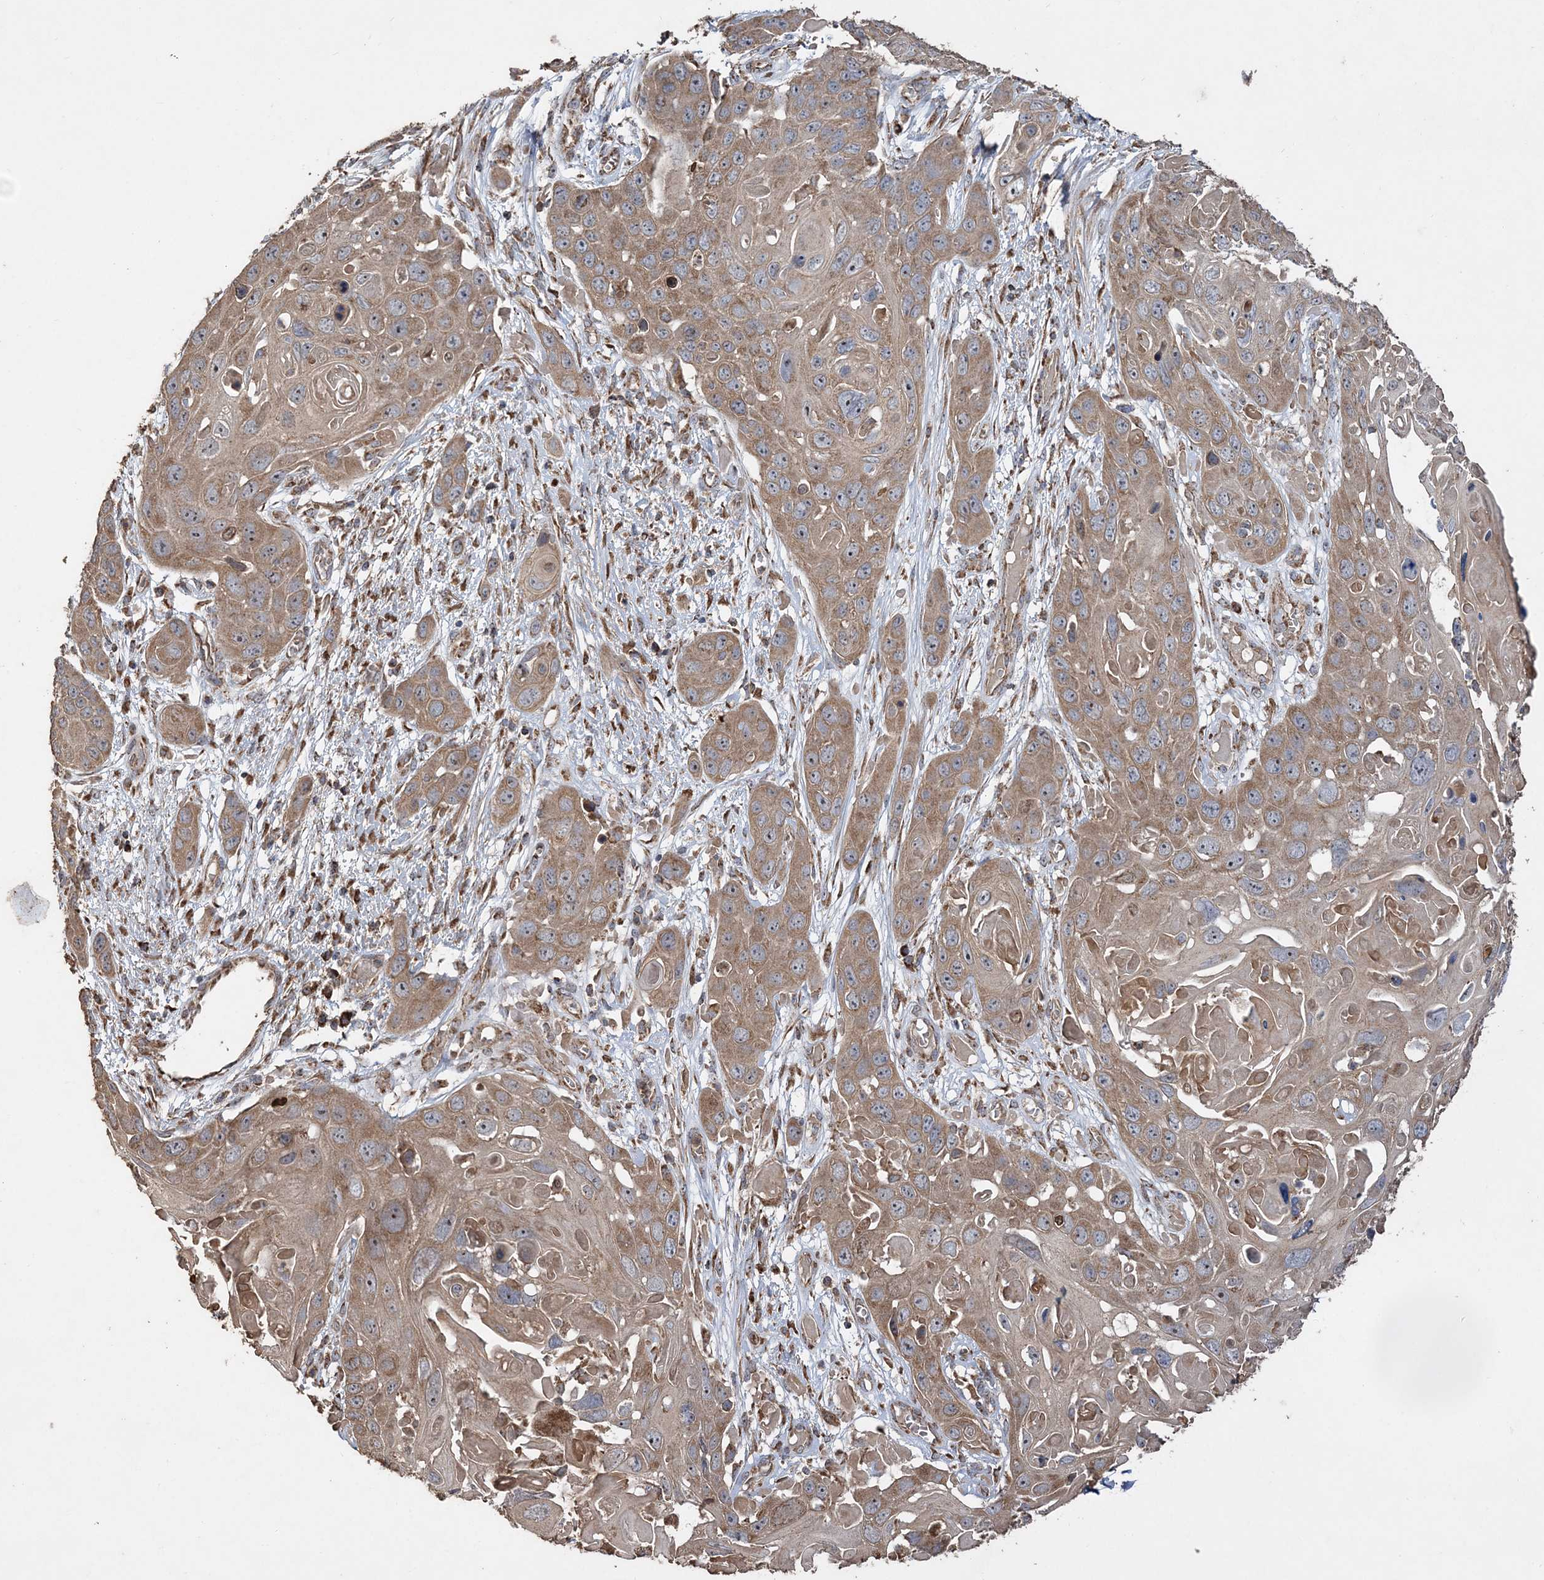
{"staining": {"intensity": "moderate", "quantity": ">75%", "location": "cytoplasmic/membranous"}, "tissue": "skin cancer", "cell_type": "Tumor cells", "image_type": "cancer", "snomed": [{"axis": "morphology", "description": "Squamous cell carcinoma, NOS"}, {"axis": "topography", "description": "Skin"}], "caption": "Moderate cytoplasmic/membranous protein staining is identified in approximately >75% of tumor cells in skin cancer. The protein is stained brown, and the nuclei are stained in blue (DAB (3,3'-diaminobenzidine) IHC with brightfield microscopy, high magnification).", "gene": "POC5", "patient": {"sex": "male", "age": 55}}